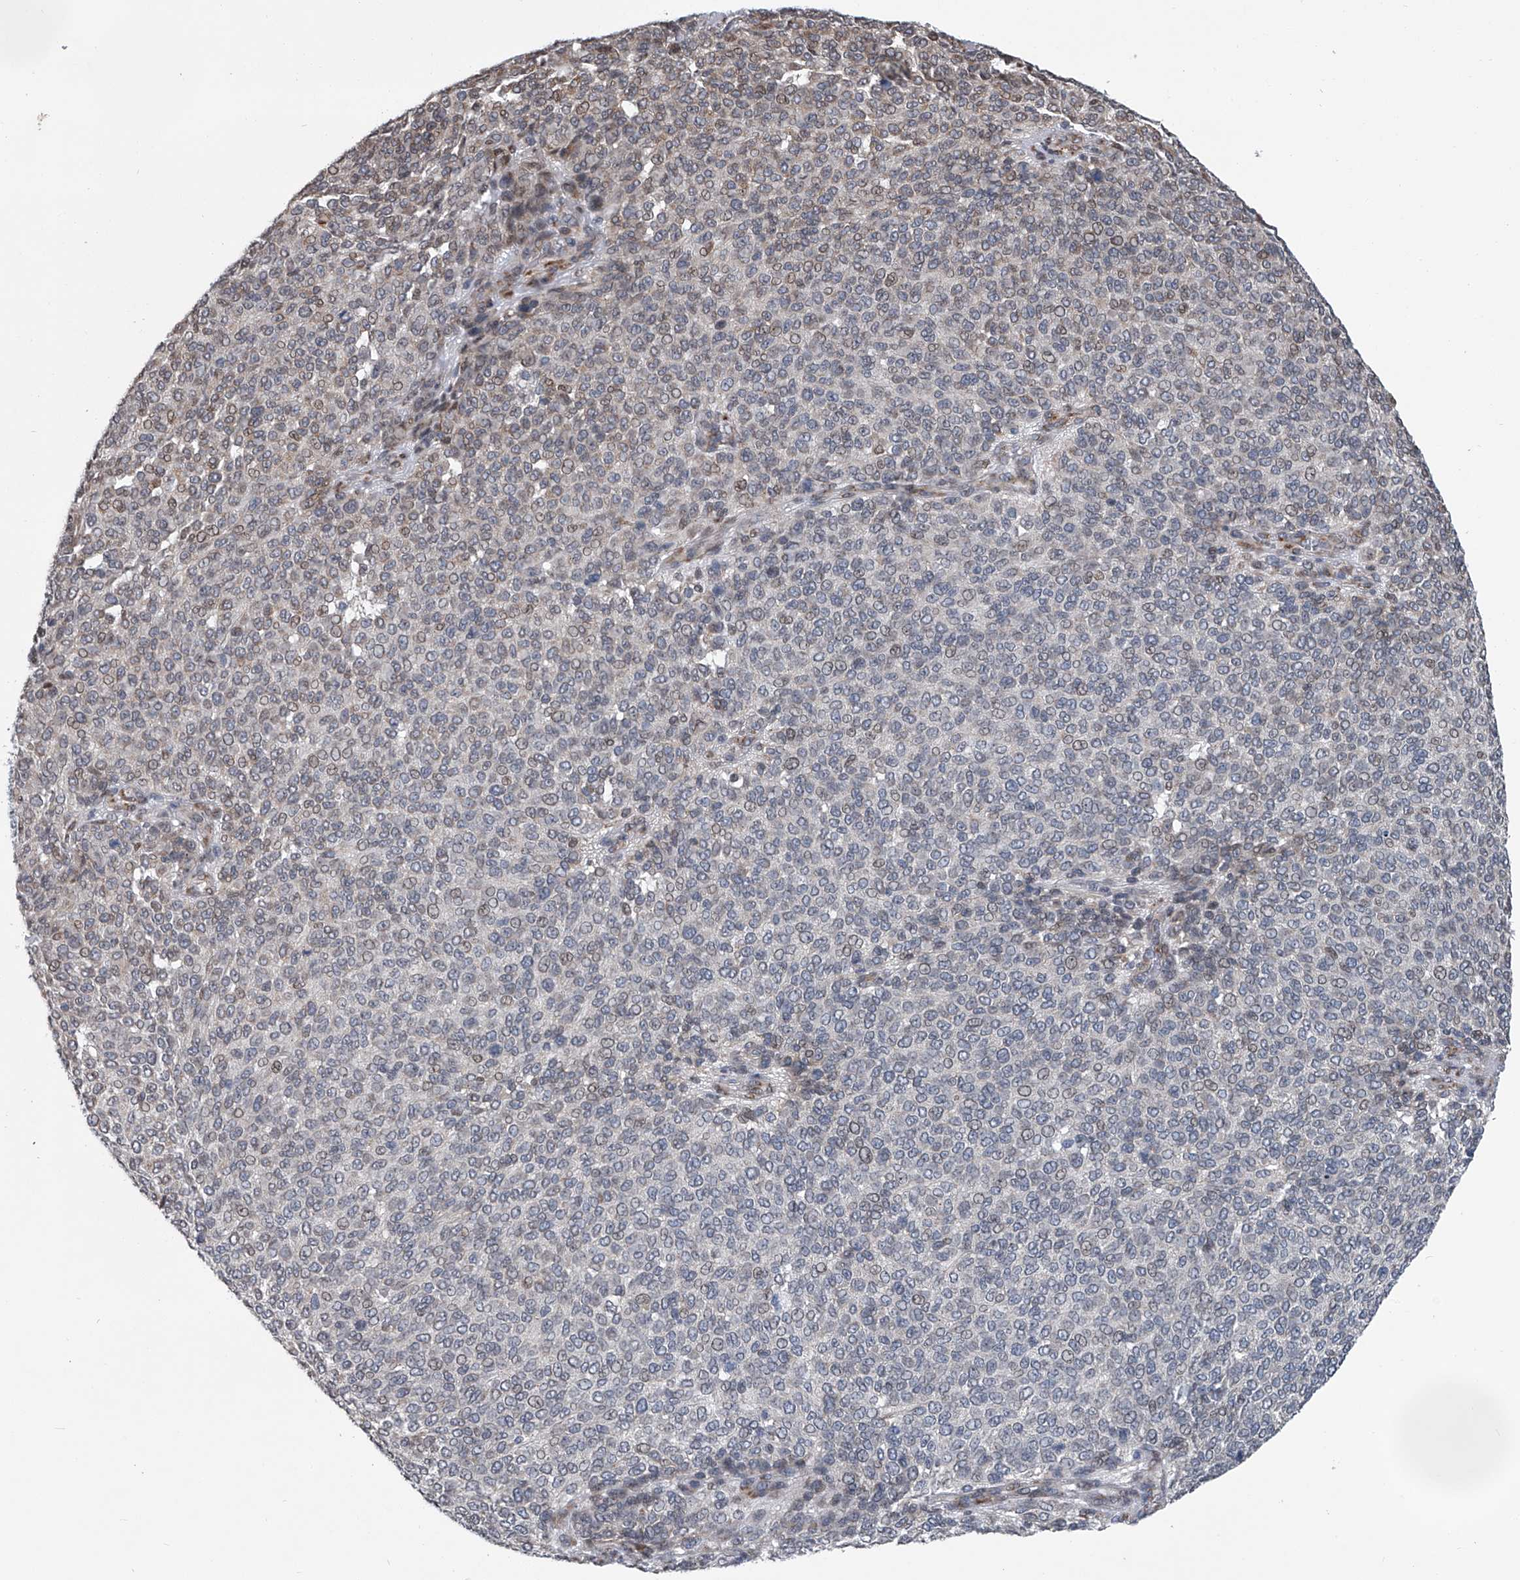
{"staining": {"intensity": "negative", "quantity": "none", "location": "none"}, "tissue": "melanoma", "cell_type": "Tumor cells", "image_type": "cancer", "snomed": [{"axis": "morphology", "description": "Malignant melanoma, NOS"}, {"axis": "topography", "description": "Skin"}], "caption": "A high-resolution photomicrograph shows immunohistochemistry (IHC) staining of malignant melanoma, which exhibits no significant expression in tumor cells.", "gene": "PPP2R5D", "patient": {"sex": "male", "age": 49}}